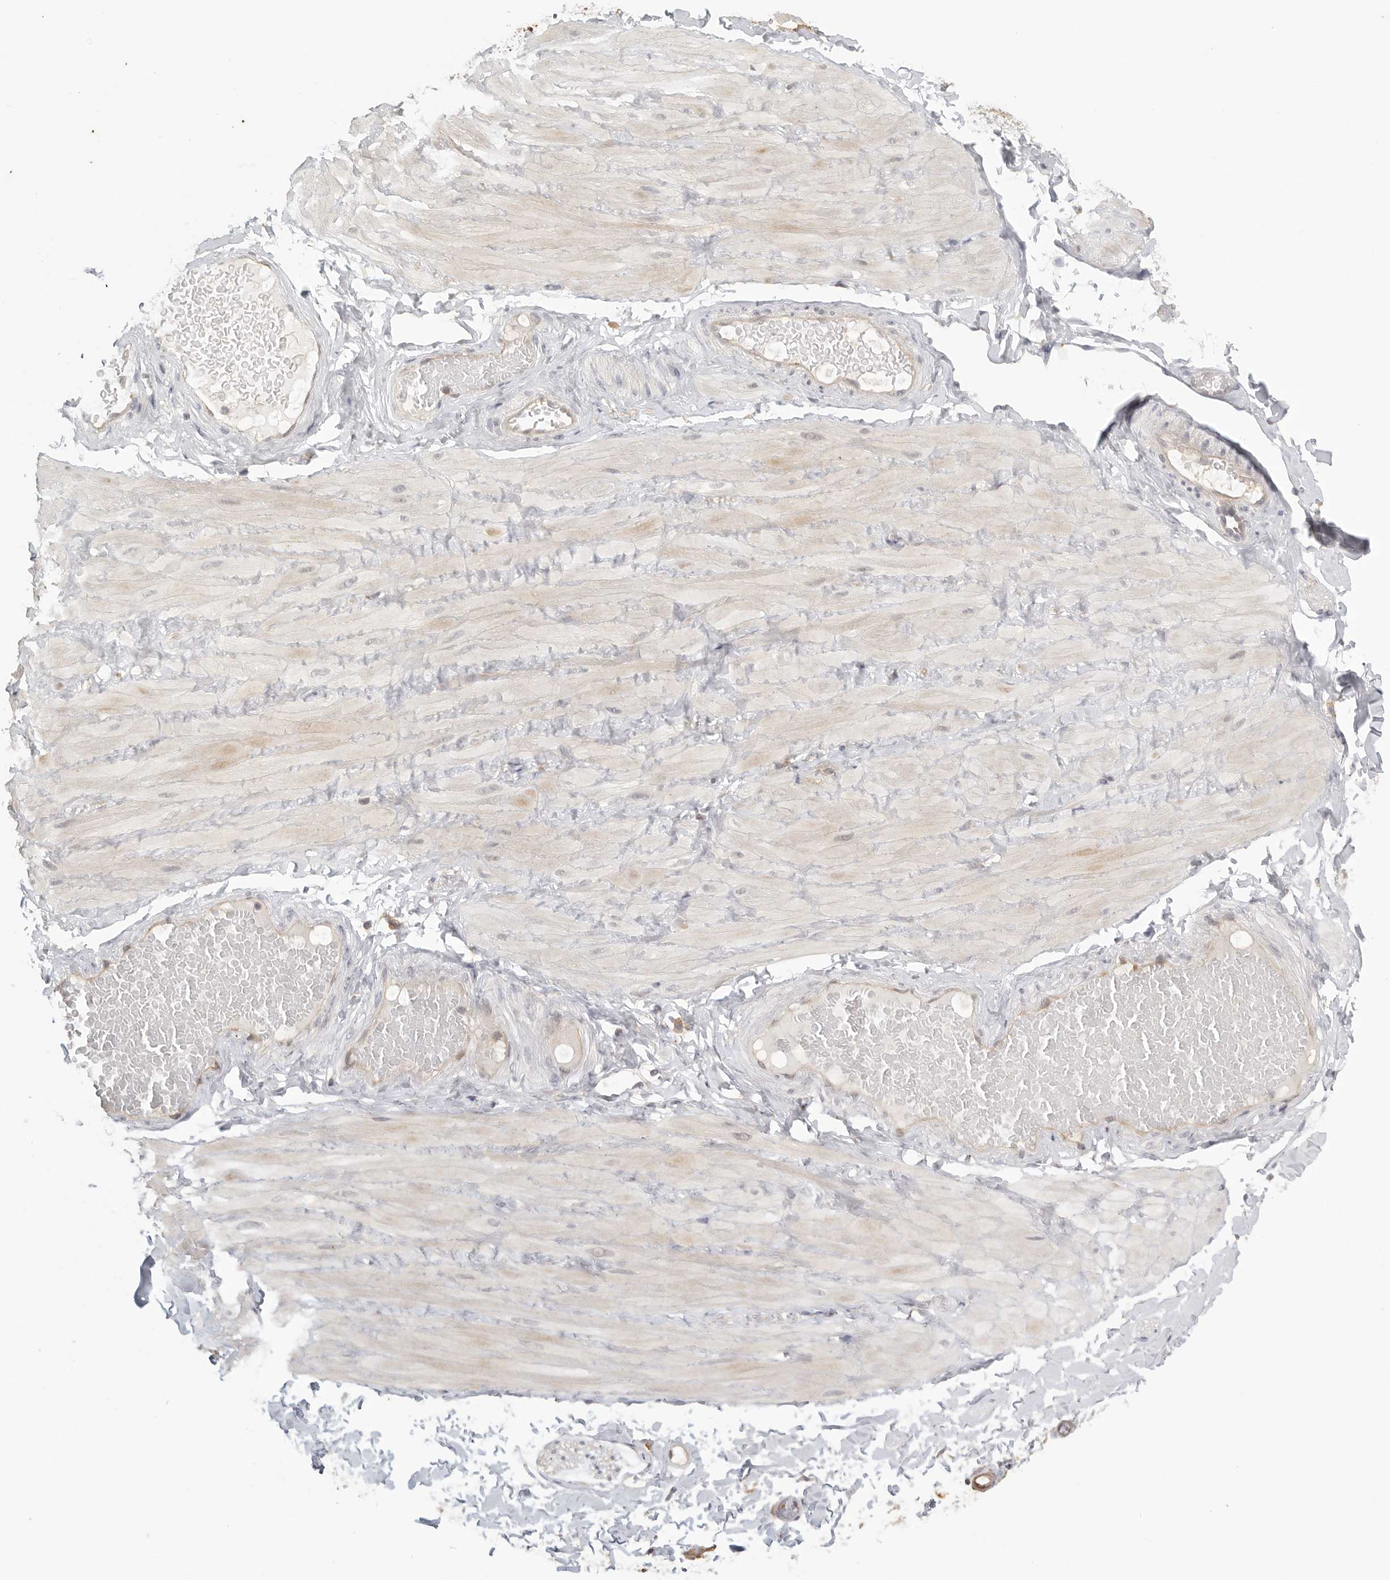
{"staining": {"intensity": "weak", "quantity": "25%-75%", "location": "cytoplasmic/membranous"}, "tissue": "adipose tissue", "cell_type": "Adipocytes", "image_type": "normal", "snomed": [{"axis": "morphology", "description": "Normal tissue, NOS"}, {"axis": "topography", "description": "Adipose tissue"}, {"axis": "topography", "description": "Vascular tissue"}, {"axis": "topography", "description": "Peripheral nerve tissue"}], "caption": "A photomicrograph showing weak cytoplasmic/membranous staining in about 25%-75% of adipocytes in benign adipose tissue, as visualized by brown immunohistochemical staining.", "gene": "CCT8", "patient": {"sex": "male", "age": 25}}